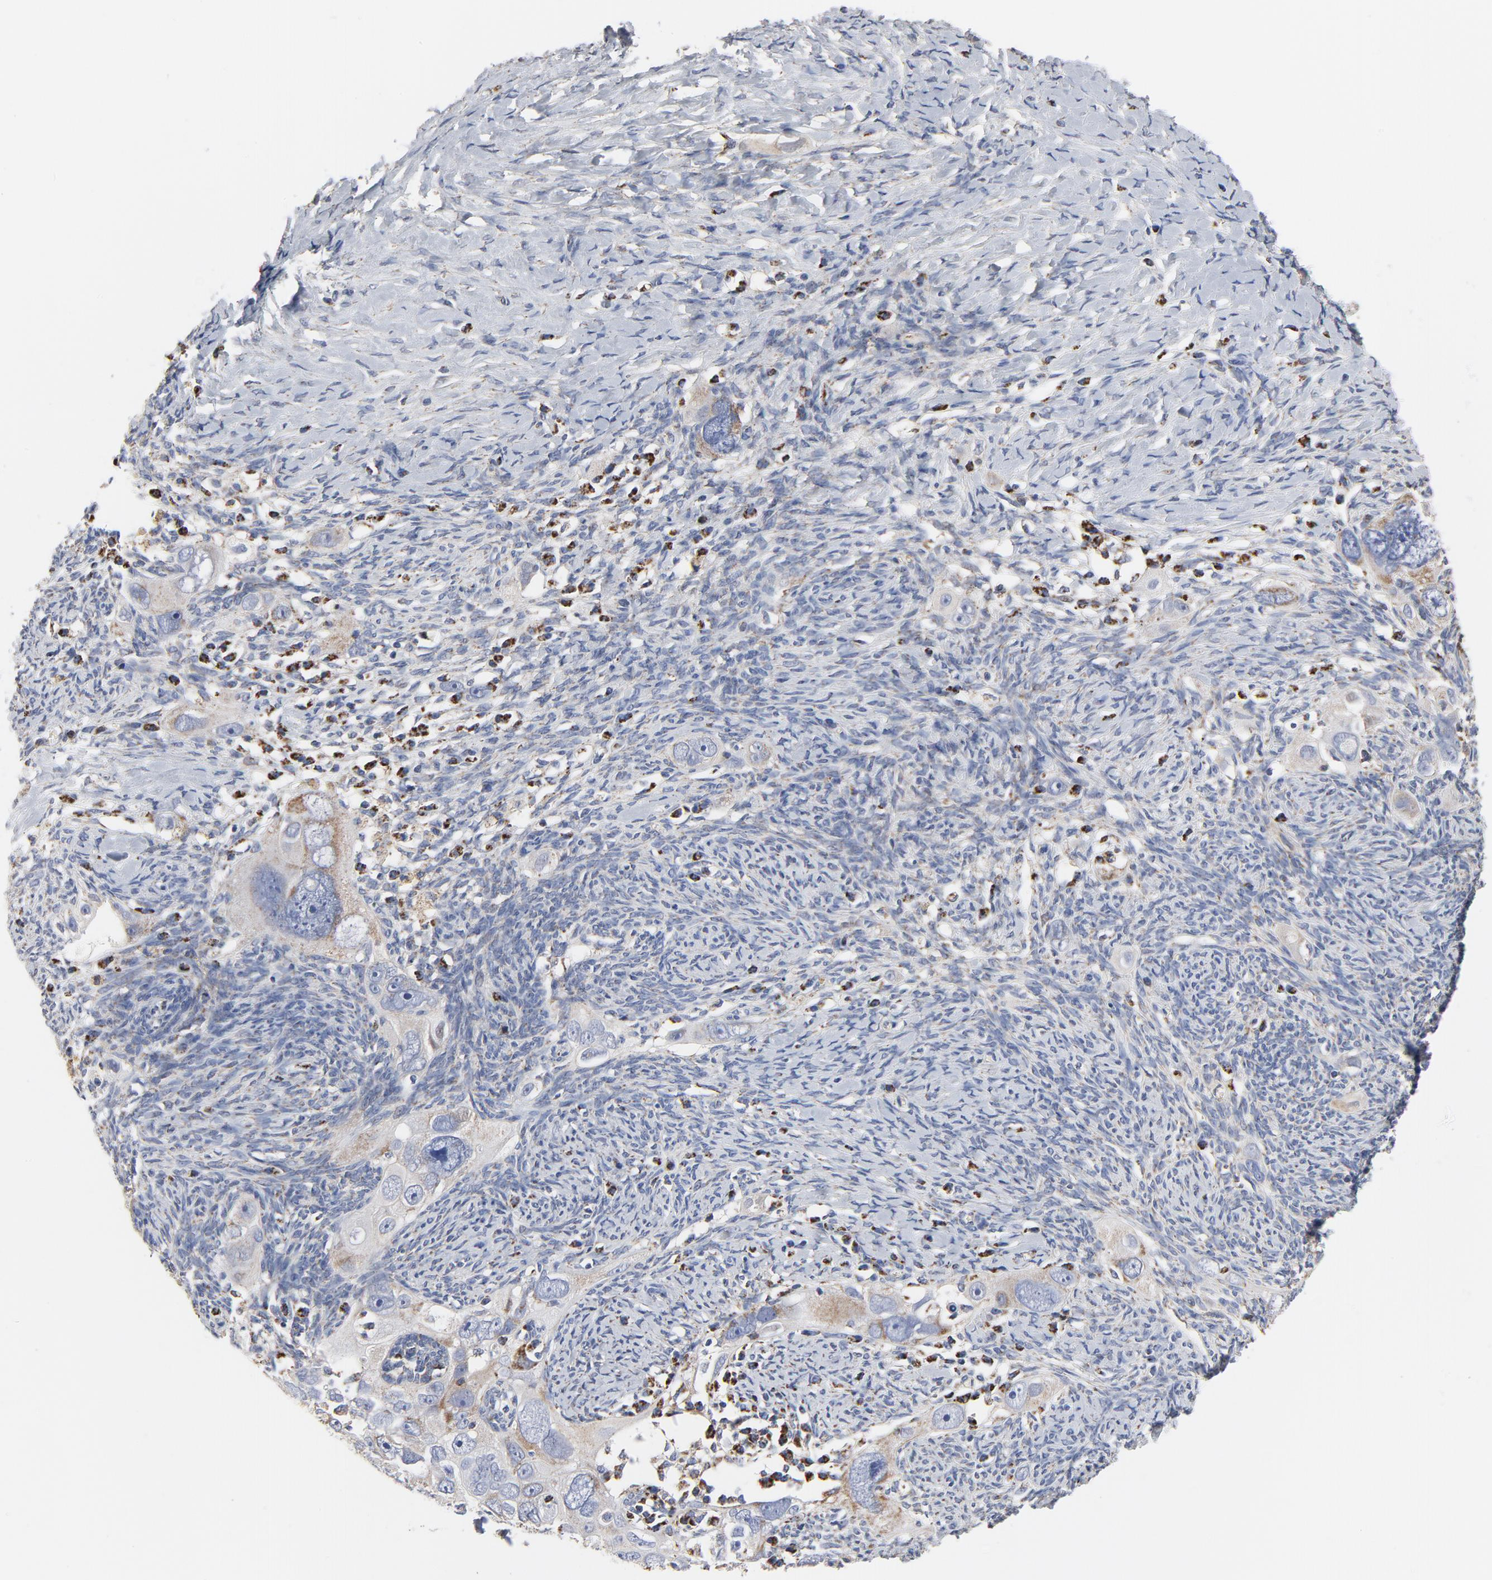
{"staining": {"intensity": "weak", "quantity": "25%-75%", "location": "cytoplasmic/membranous"}, "tissue": "ovarian cancer", "cell_type": "Tumor cells", "image_type": "cancer", "snomed": [{"axis": "morphology", "description": "Normal tissue, NOS"}, {"axis": "morphology", "description": "Cystadenocarcinoma, serous, NOS"}, {"axis": "topography", "description": "Ovary"}], "caption": "The histopathology image displays staining of ovarian cancer (serous cystadenocarcinoma), revealing weak cytoplasmic/membranous protein expression (brown color) within tumor cells.", "gene": "NDUFV2", "patient": {"sex": "female", "age": 62}}